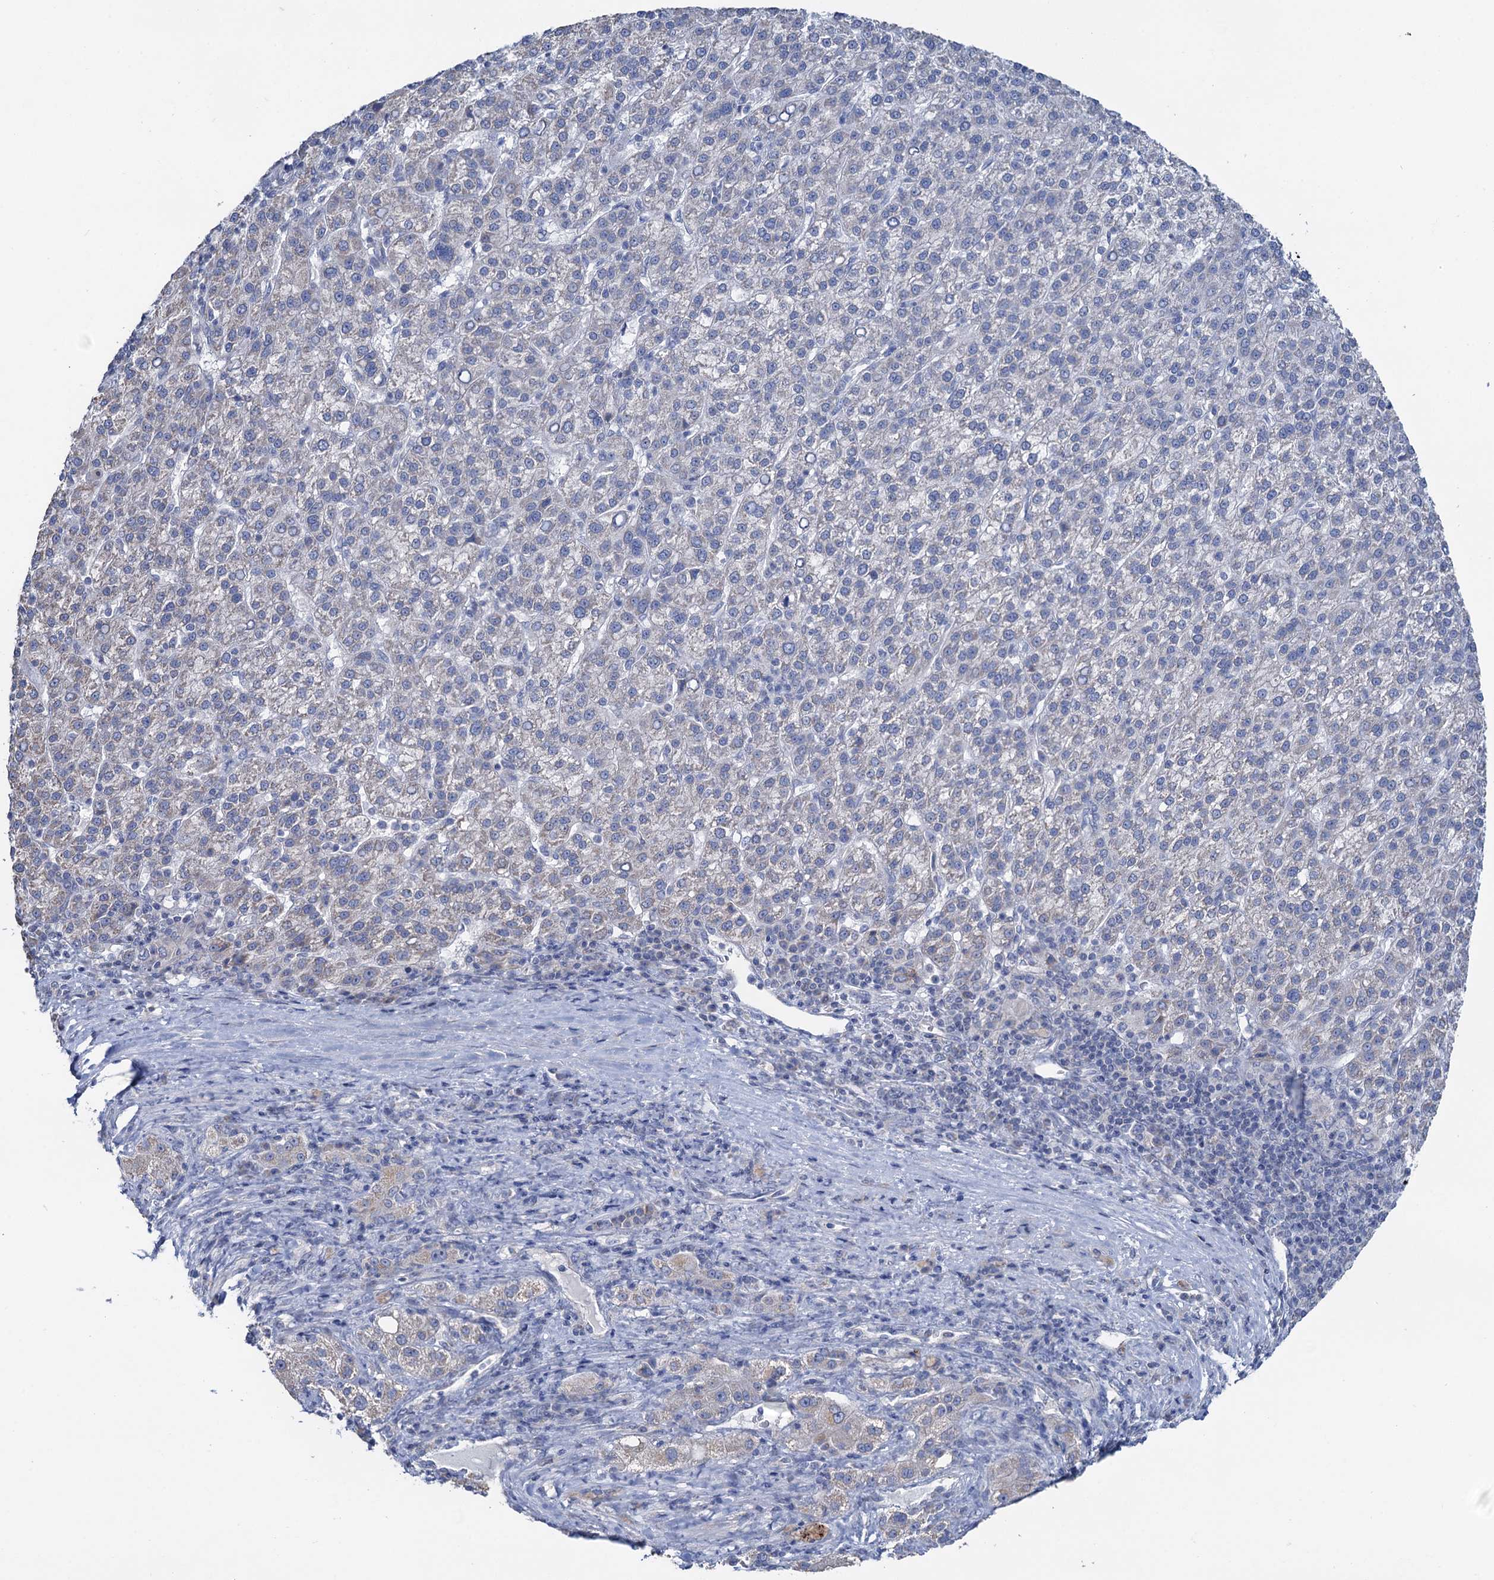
{"staining": {"intensity": "negative", "quantity": "none", "location": "none"}, "tissue": "liver cancer", "cell_type": "Tumor cells", "image_type": "cancer", "snomed": [{"axis": "morphology", "description": "Carcinoma, Hepatocellular, NOS"}, {"axis": "topography", "description": "Liver"}], "caption": "Tumor cells show no significant expression in liver hepatocellular carcinoma.", "gene": "PLLP", "patient": {"sex": "female", "age": 58}}